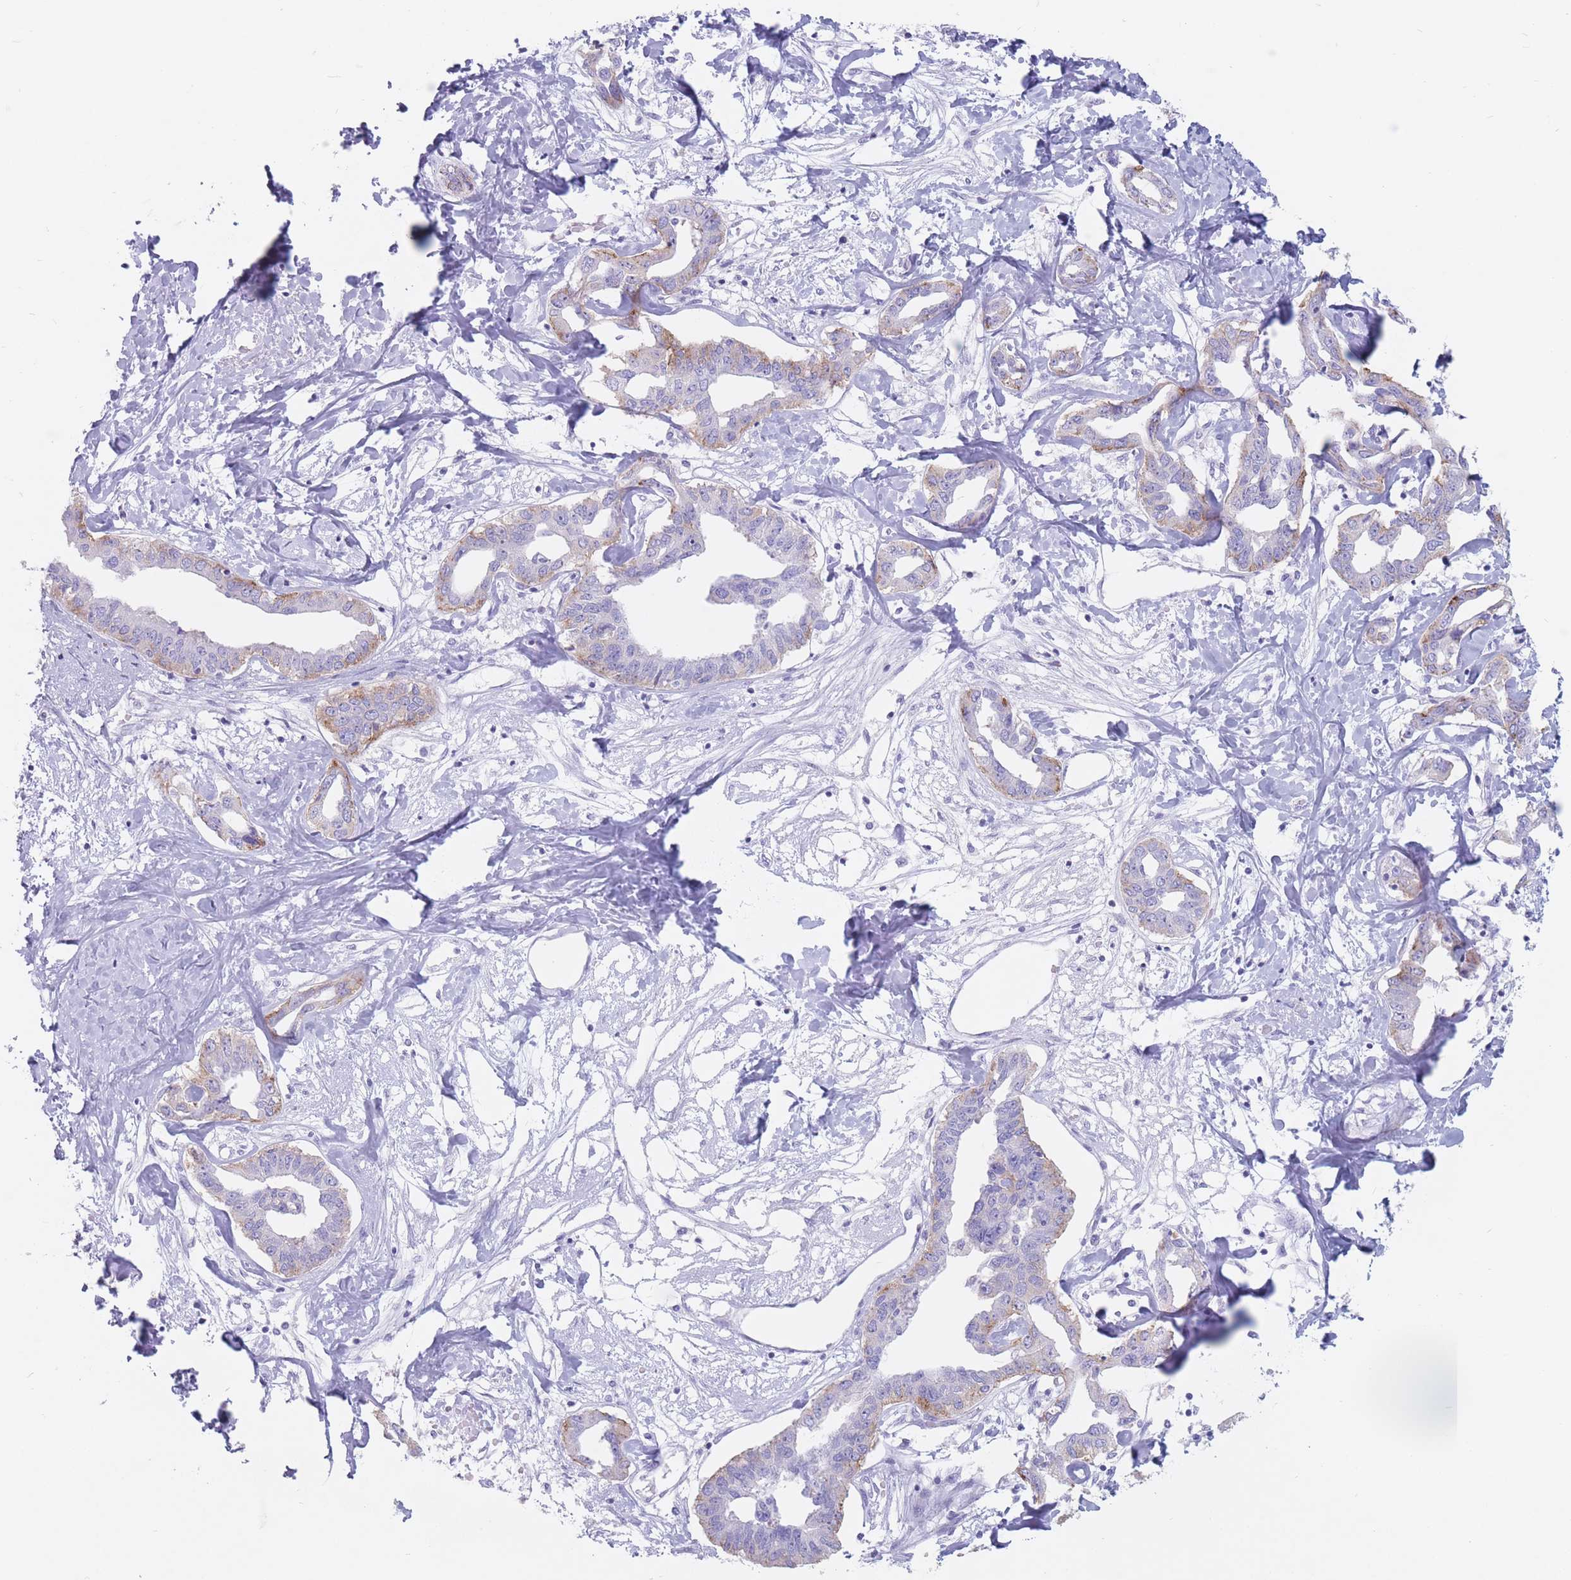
{"staining": {"intensity": "moderate", "quantity": "<25%", "location": "cytoplasmic/membranous"}, "tissue": "liver cancer", "cell_type": "Tumor cells", "image_type": "cancer", "snomed": [{"axis": "morphology", "description": "Cholangiocarcinoma"}, {"axis": "topography", "description": "Liver"}], "caption": "Immunohistochemistry (IHC) image of human liver cancer (cholangiocarcinoma) stained for a protein (brown), which shows low levels of moderate cytoplasmic/membranous staining in approximately <25% of tumor cells.", "gene": "ST3GAL5", "patient": {"sex": "male", "age": 59}}